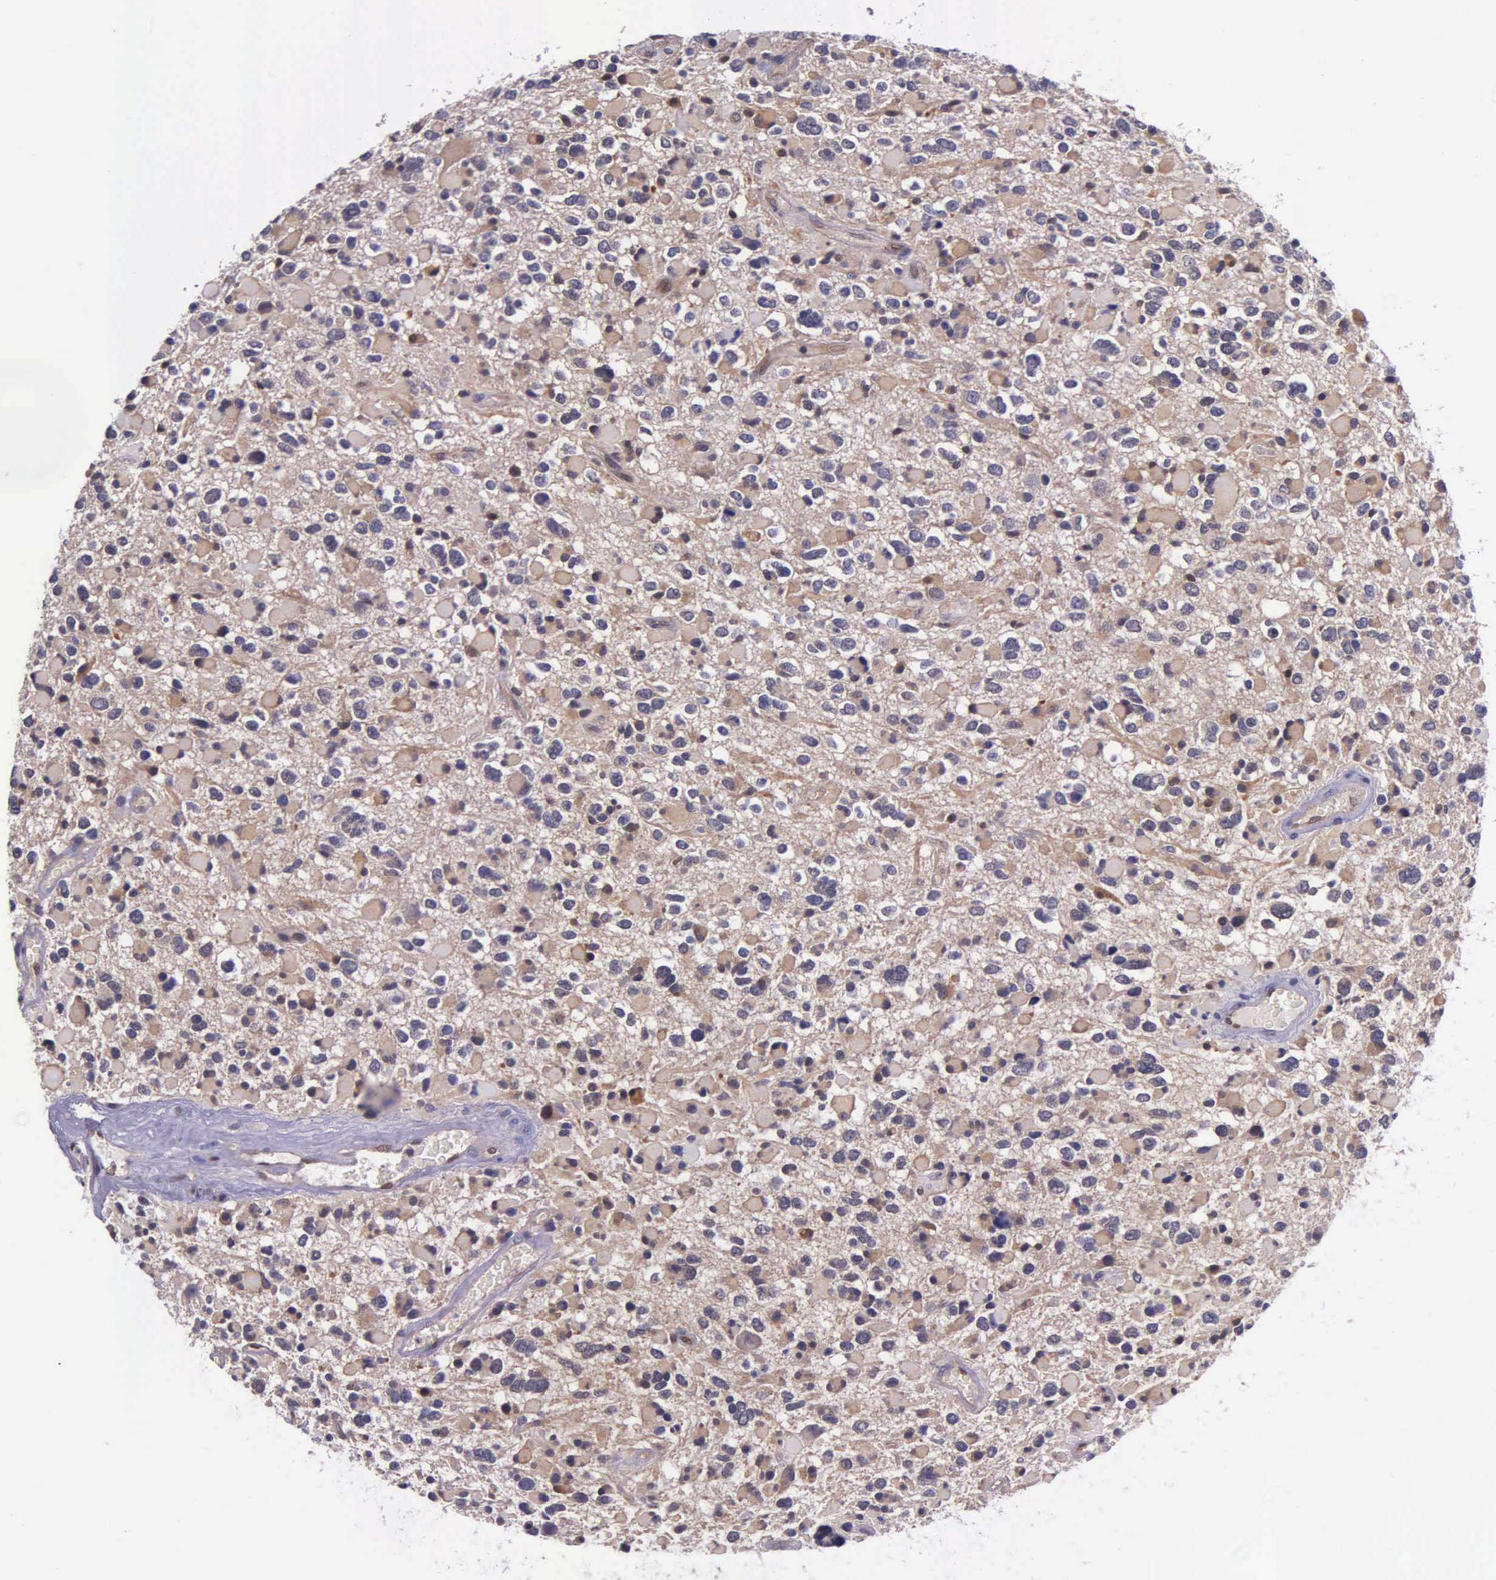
{"staining": {"intensity": "weak", "quantity": ">75%", "location": "cytoplasmic/membranous"}, "tissue": "glioma", "cell_type": "Tumor cells", "image_type": "cancer", "snomed": [{"axis": "morphology", "description": "Glioma, malignant, High grade"}, {"axis": "topography", "description": "Brain"}], "caption": "High-power microscopy captured an immunohistochemistry (IHC) photomicrograph of malignant glioma (high-grade), revealing weak cytoplasmic/membranous positivity in approximately >75% of tumor cells. Nuclei are stained in blue.", "gene": "GMPR2", "patient": {"sex": "female", "age": 37}}